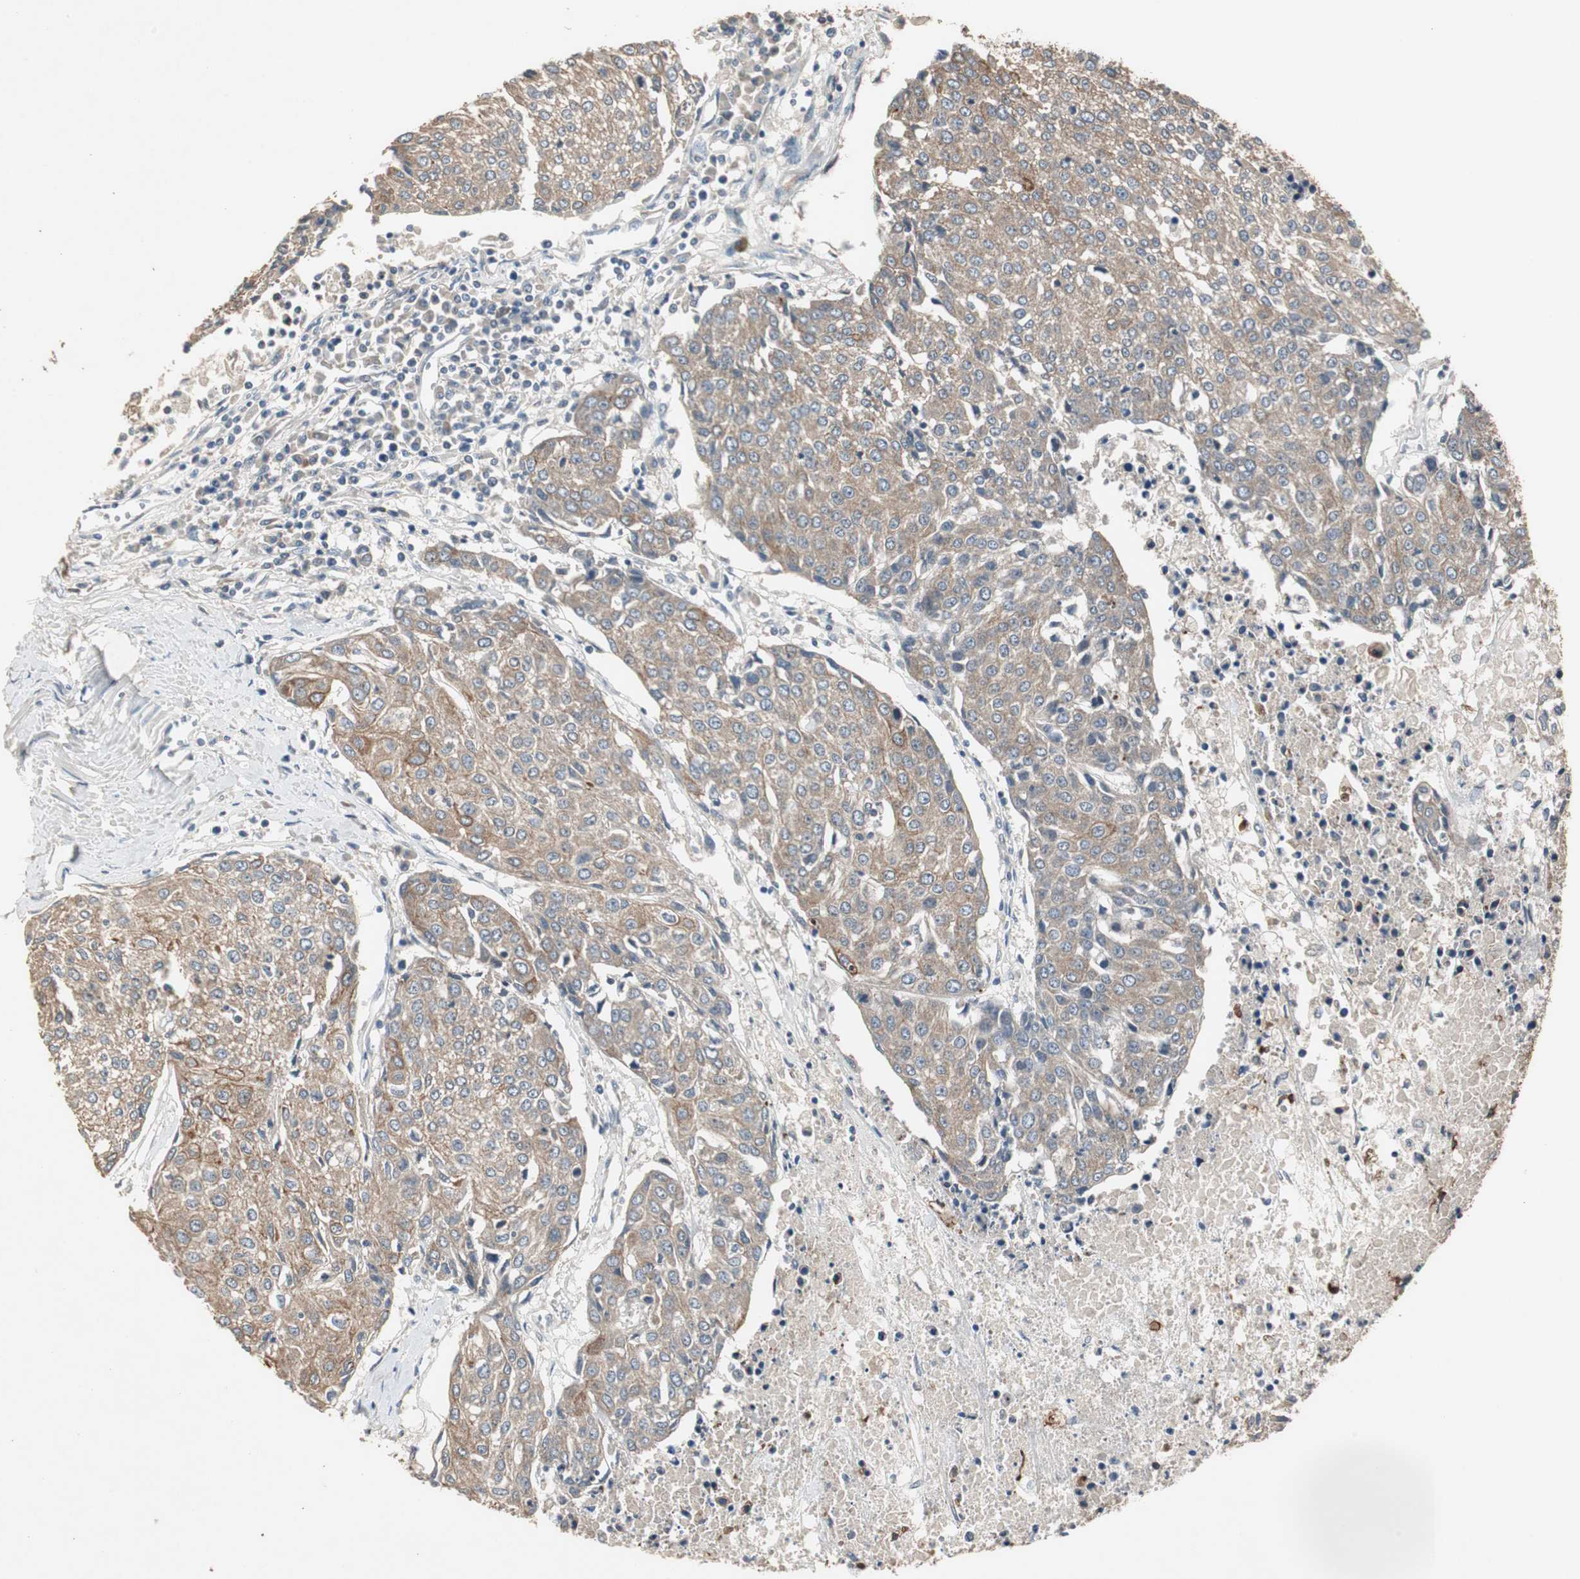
{"staining": {"intensity": "moderate", "quantity": ">75%", "location": "cytoplasmic/membranous"}, "tissue": "urothelial cancer", "cell_type": "Tumor cells", "image_type": "cancer", "snomed": [{"axis": "morphology", "description": "Urothelial carcinoma, High grade"}, {"axis": "topography", "description": "Urinary bladder"}], "caption": "Immunohistochemistry (IHC) staining of urothelial cancer, which demonstrates medium levels of moderate cytoplasmic/membranous staining in about >75% of tumor cells indicating moderate cytoplasmic/membranous protein positivity. The staining was performed using DAB (3,3'-diaminobenzidine) (brown) for protein detection and nuclei were counterstained in hematoxylin (blue).", "gene": "PTPRN2", "patient": {"sex": "female", "age": 85}}